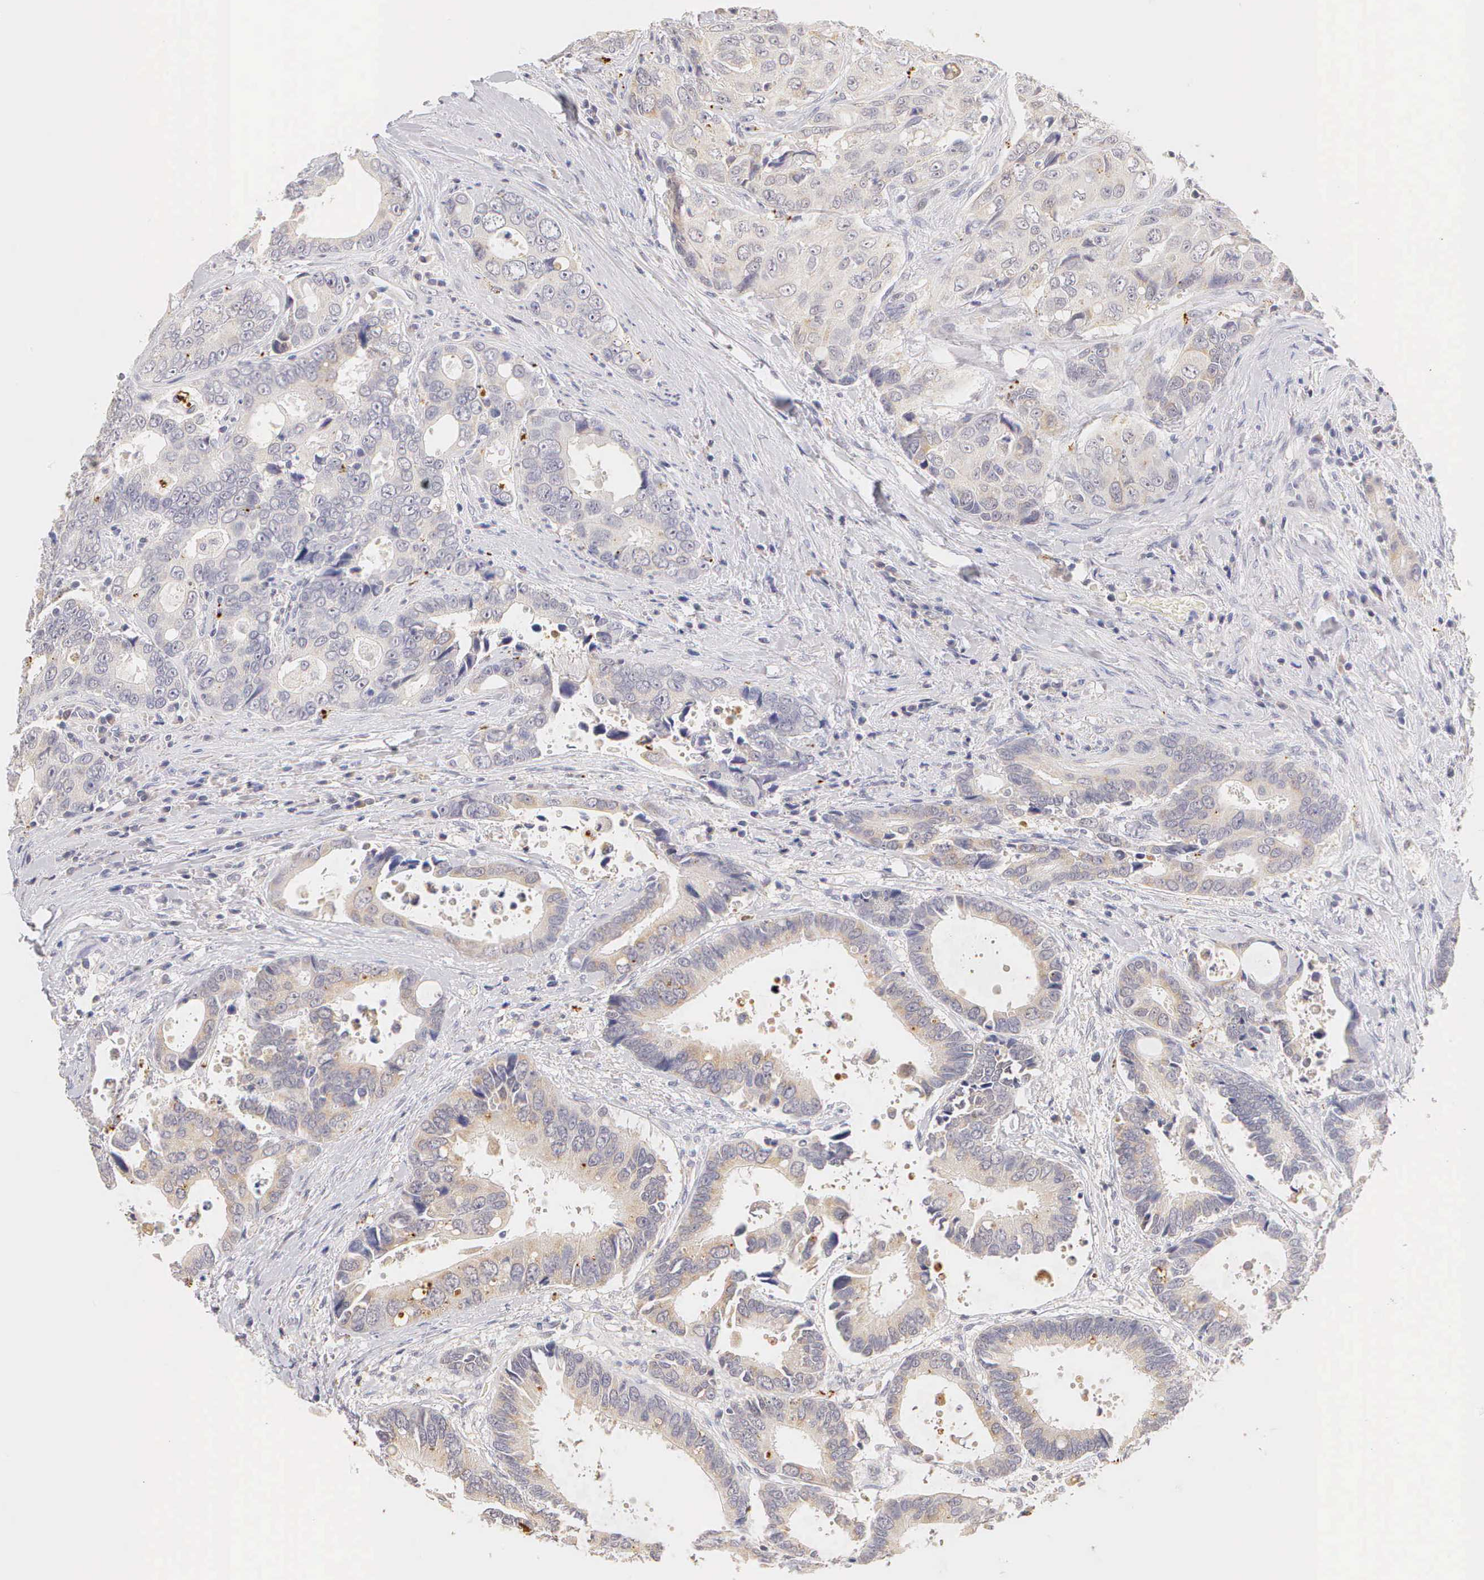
{"staining": {"intensity": "weak", "quantity": "<25%", "location": "cytoplasmic/membranous"}, "tissue": "colorectal cancer", "cell_type": "Tumor cells", "image_type": "cancer", "snomed": [{"axis": "morphology", "description": "Adenocarcinoma, NOS"}, {"axis": "topography", "description": "Rectum"}], "caption": "This is a image of immunohistochemistry (IHC) staining of colorectal adenocarcinoma, which shows no expression in tumor cells. (Stains: DAB IHC with hematoxylin counter stain, Microscopy: brightfield microscopy at high magnification).", "gene": "ESR1", "patient": {"sex": "female", "age": 67}}